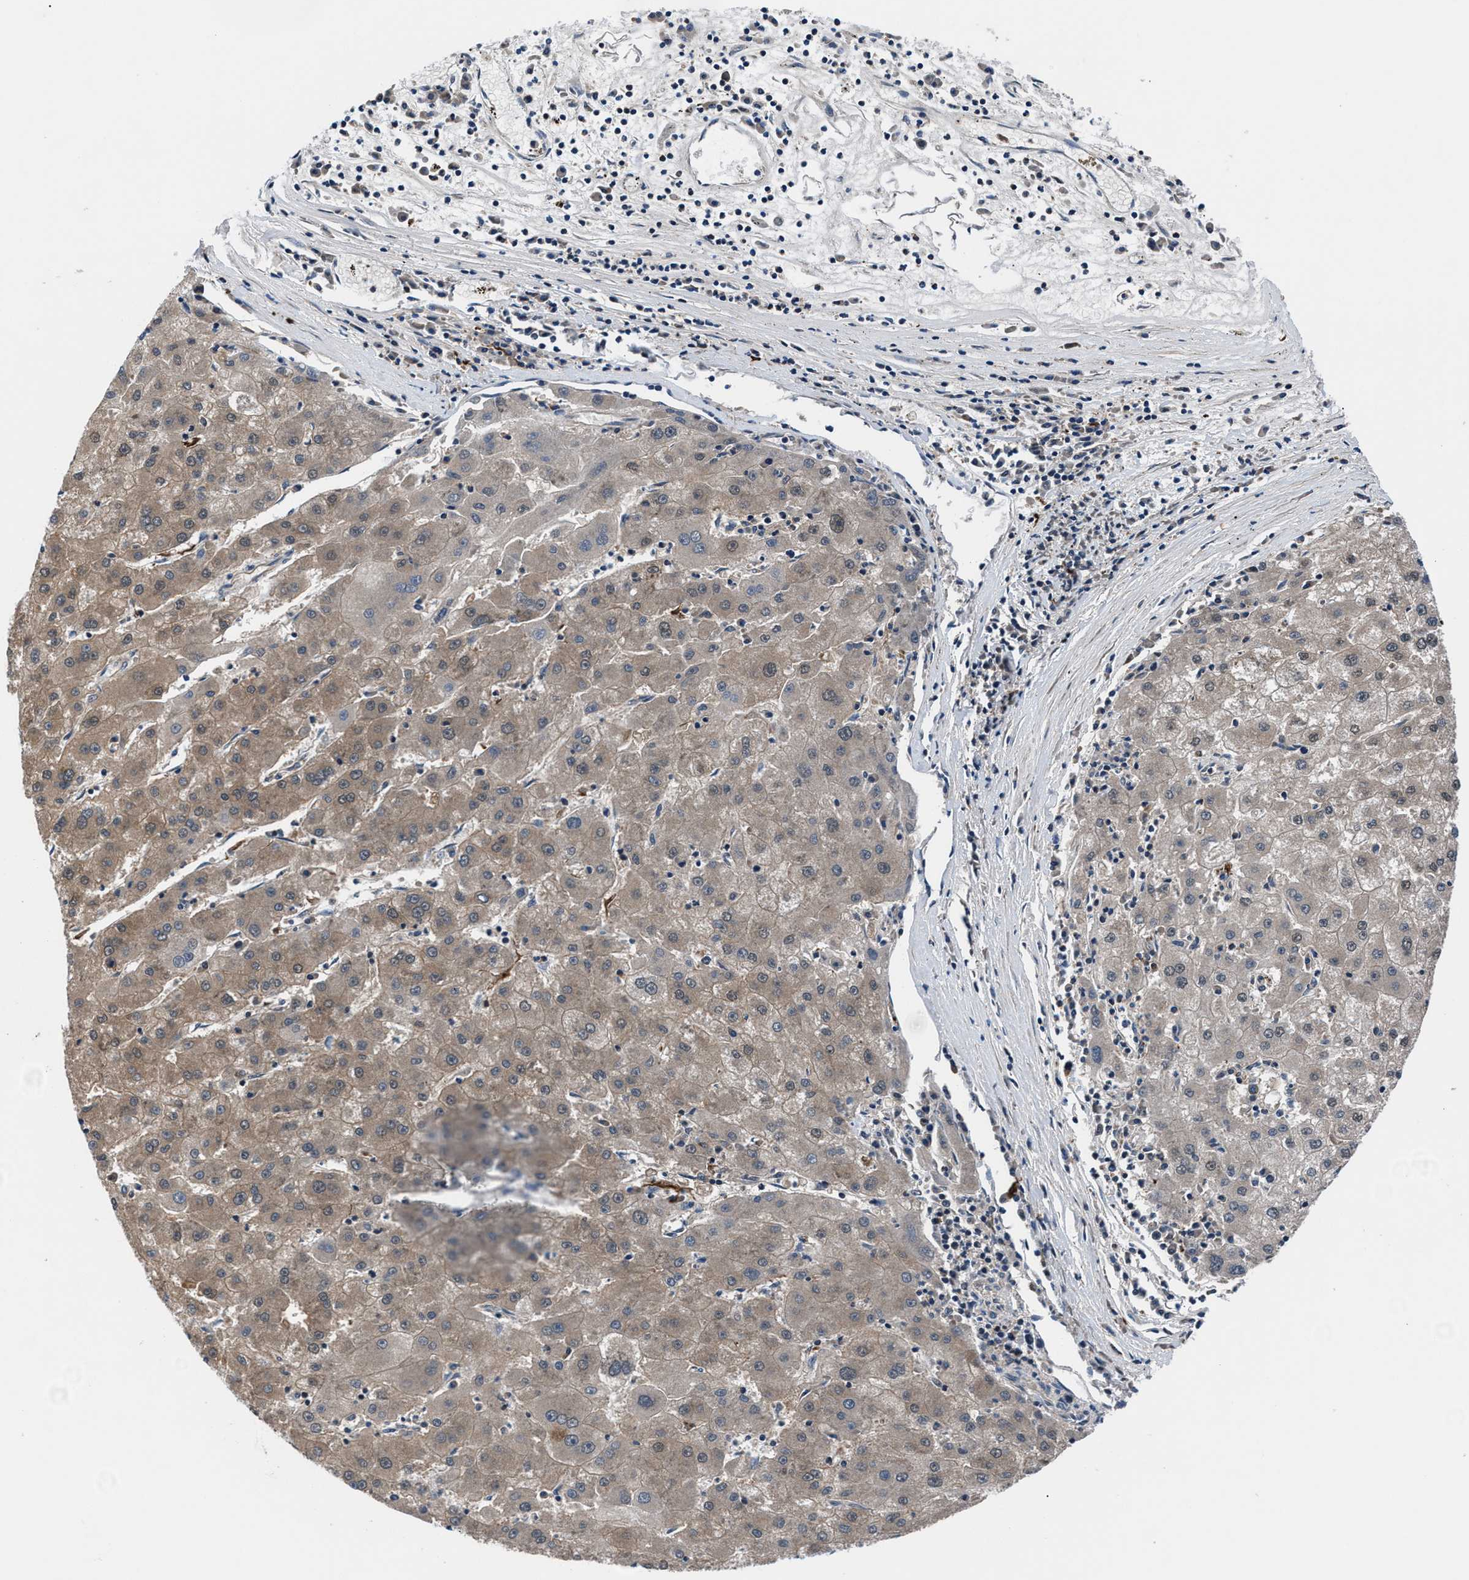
{"staining": {"intensity": "weak", "quantity": ">75%", "location": "cytoplasmic/membranous"}, "tissue": "liver cancer", "cell_type": "Tumor cells", "image_type": "cancer", "snomed": [{"axis": "morphology", "description": "Carcinoma, Hepatocellular, NOS"}, {"axis": "topography", "description": "Liver"}], "caption": "Liver cancer tissue reveals weak cytoplasmic/membranous expression in about >75% of tumor cells (DAB IHC, brown staining for protein, blue staining for nuclei).", "gene": "PRPSAP2", "patient": {"sex": "male", "age": 72}}